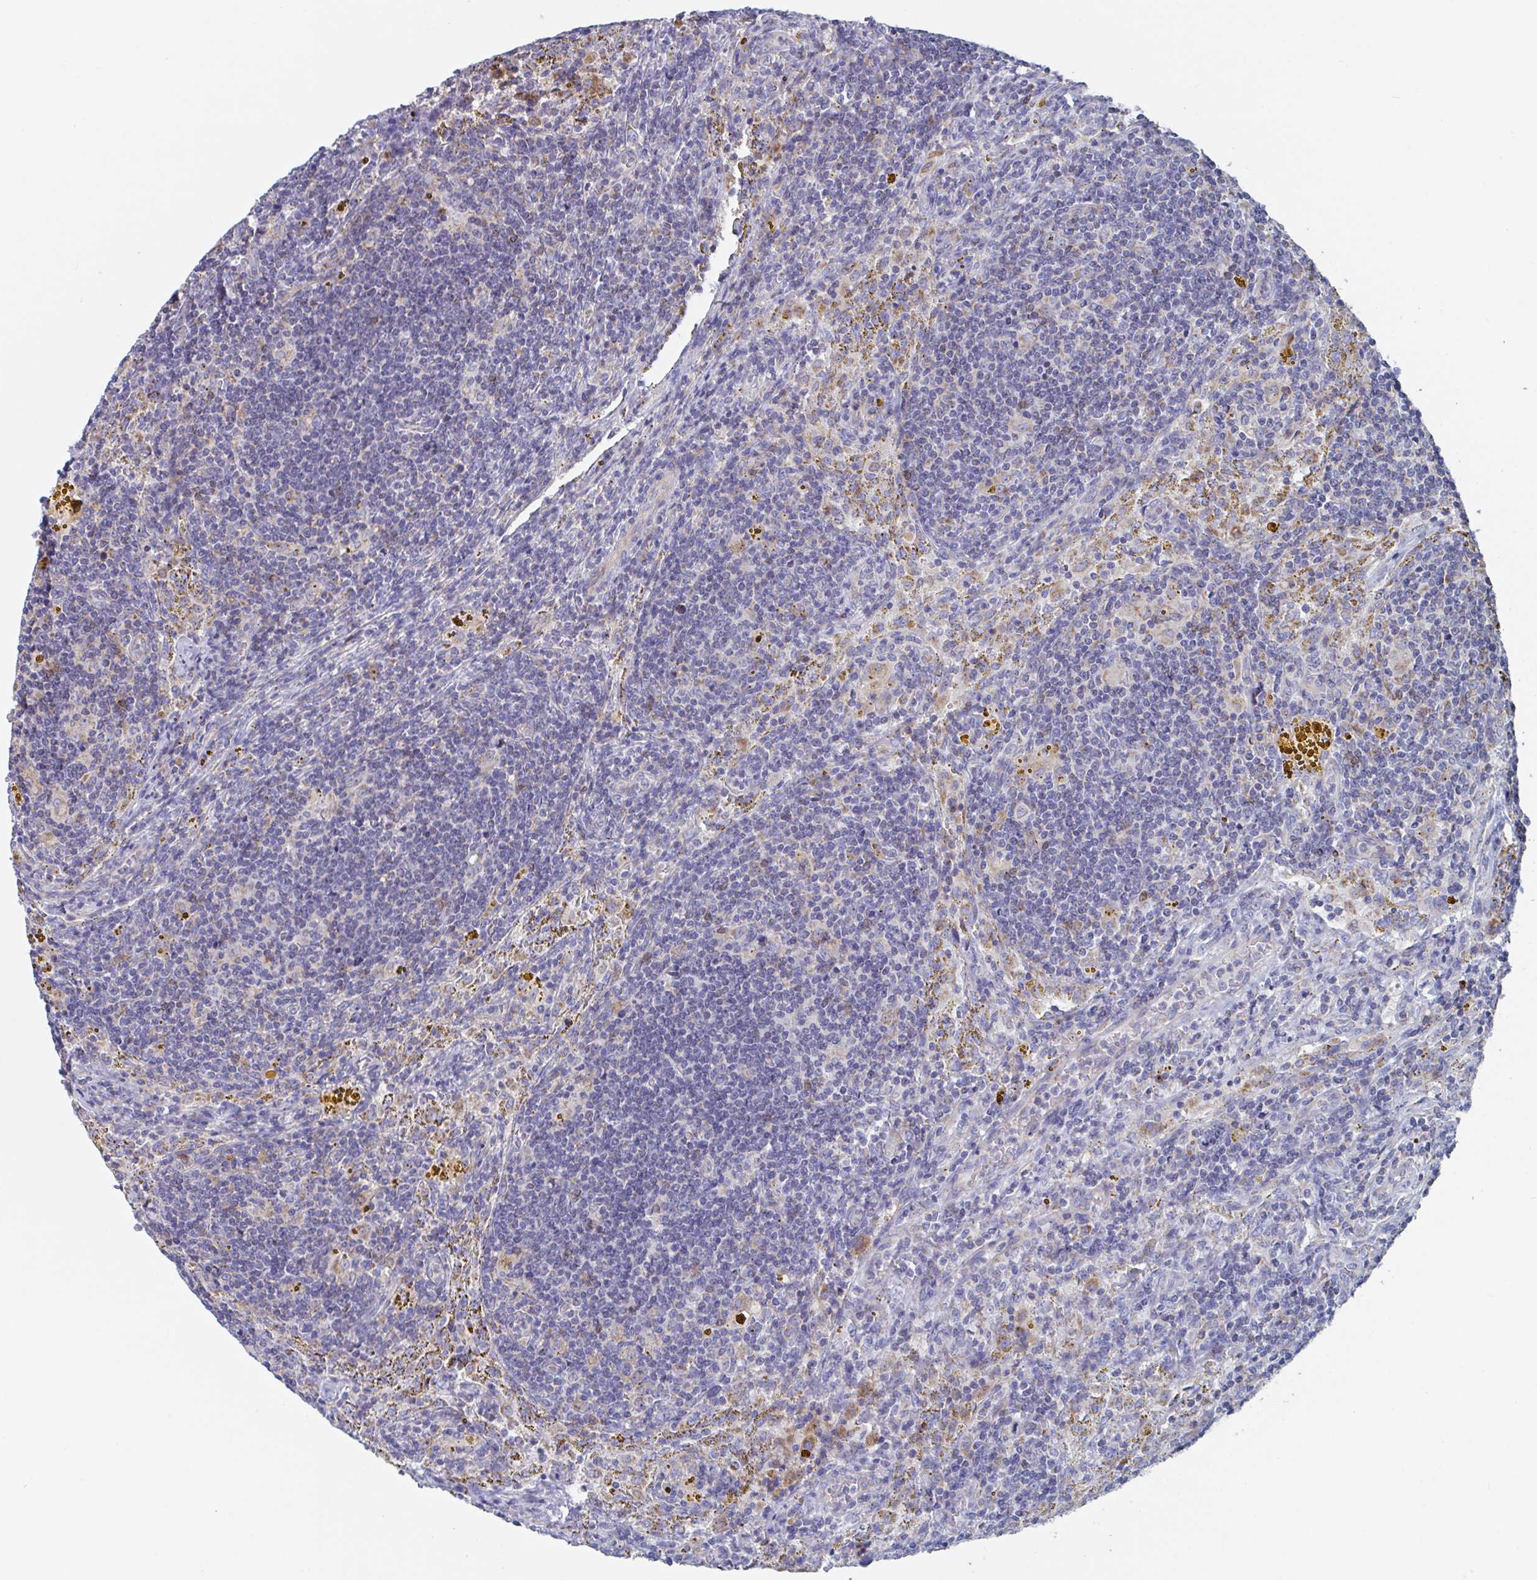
{"staining": {"intensity": "negative", "quantity": "none", "location": "none"}, "tissue": "lymphoma", "cell_type": "Tumor cells", "image_type": "cancer", "snomed": [{"axis": "morphology", "description": "Malignant lymphoma, non-Hodgkin's type, Low grade"}, {"axis": "topography", "description": "Spleen"}], "caption": "This is an IHC micrograph of human low-grade malignant lymphoma, non-Hodgkin's type. There is no positivity in tumor cells.", "gene": "MRPL53", "patient": {"sex": "female", "age": 70}}